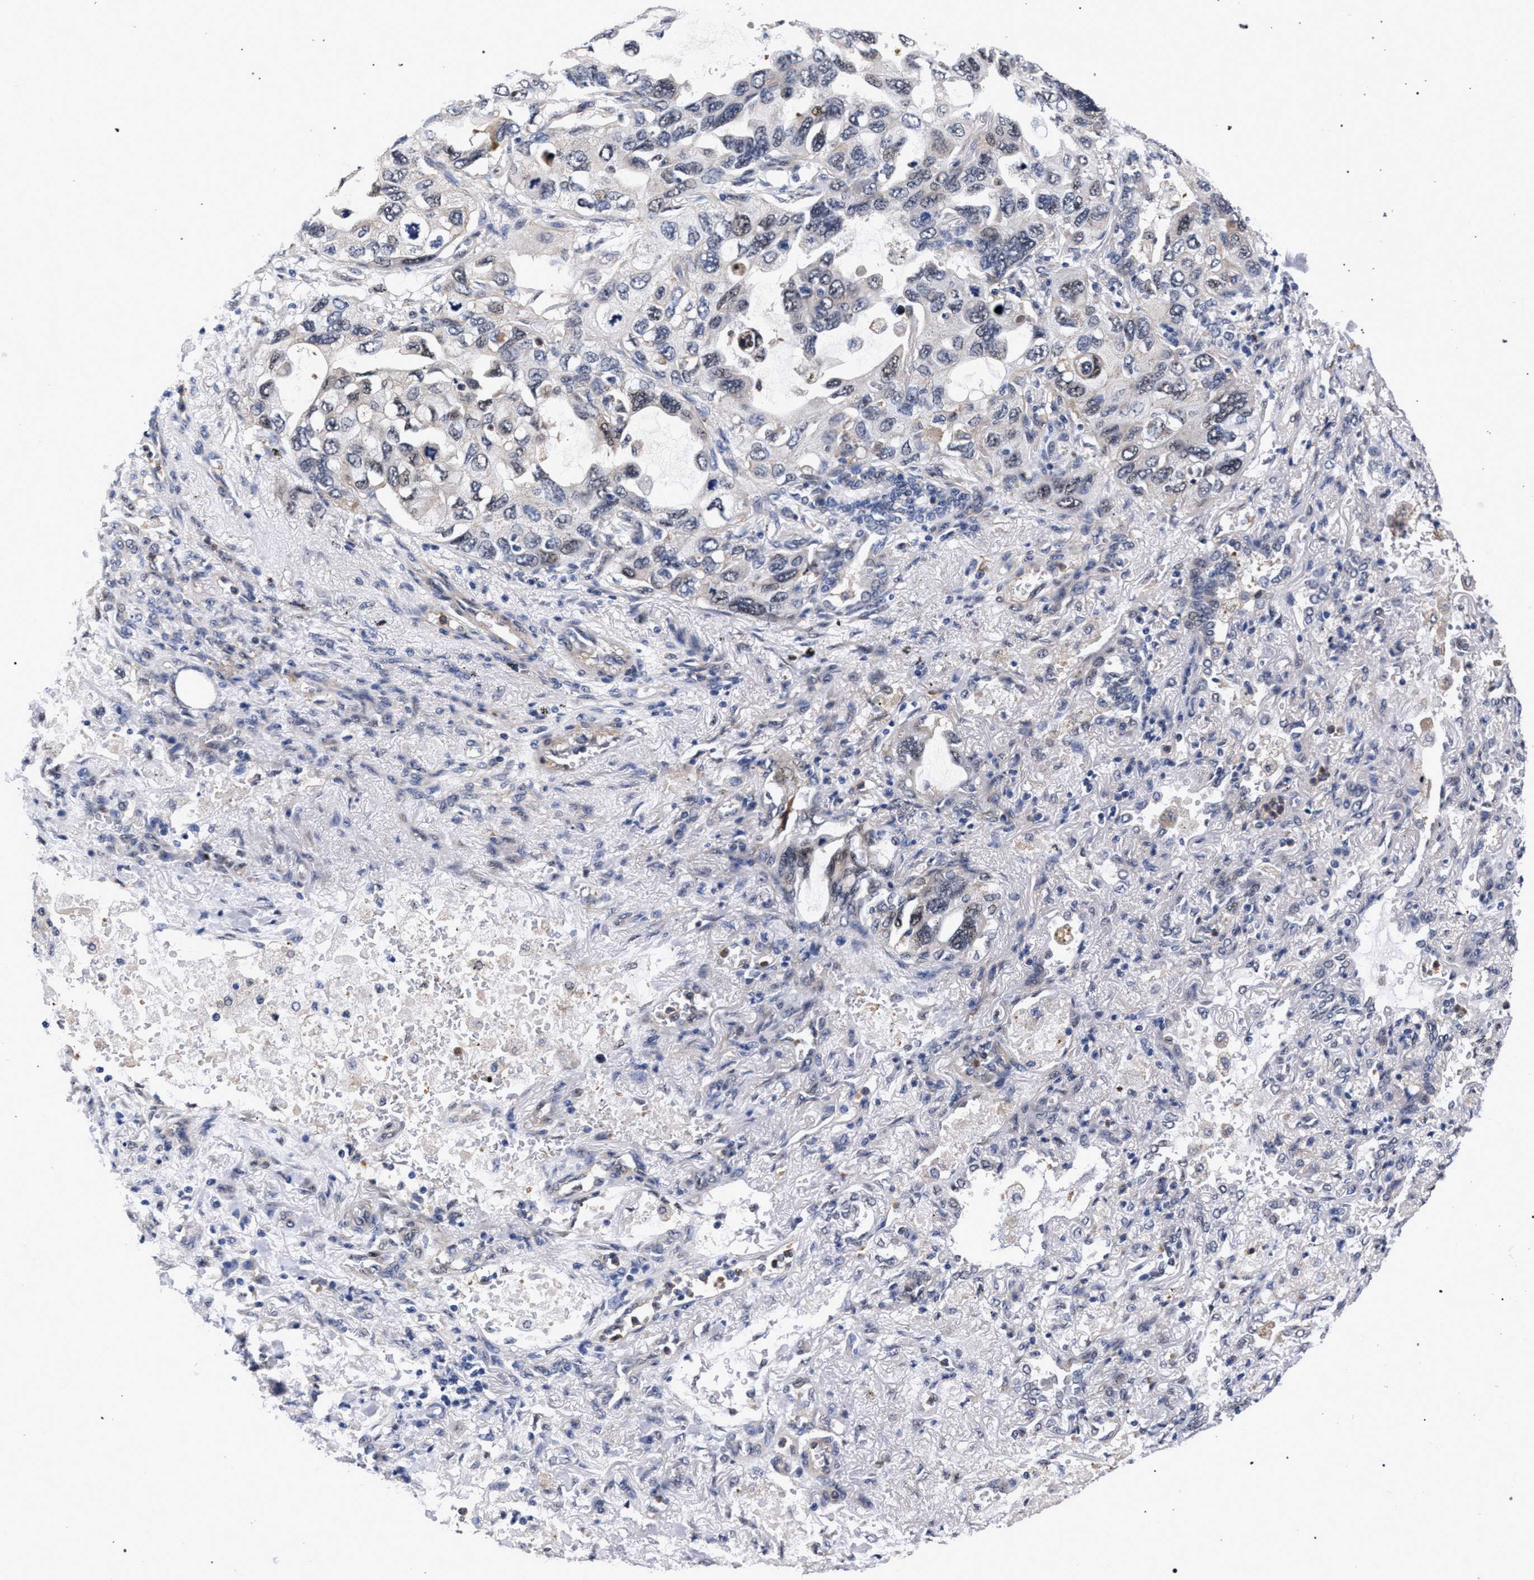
{"staining": {"intensity": "weak", "quantity": "<25%", "location": "nuclear"}, "tissue": "lung cancer", "cell_type": "Tumor cells", "image_type": "cancer", "snomed": [{"axis": "morphology", "description": "Squamous cell carcinoma, NOS"}, {"axis": "topography", "description": "Lung"}], "caption": "High magnification brightfield microscopy of lung cancer stained with DAB (3,3'-diaminobenzidine) (brown) and counterstained with hematoxylin (blue): tumor cells show no significant expression.", "gene": "ZNF462", "patient": {"sex": "female", "age": 73}}